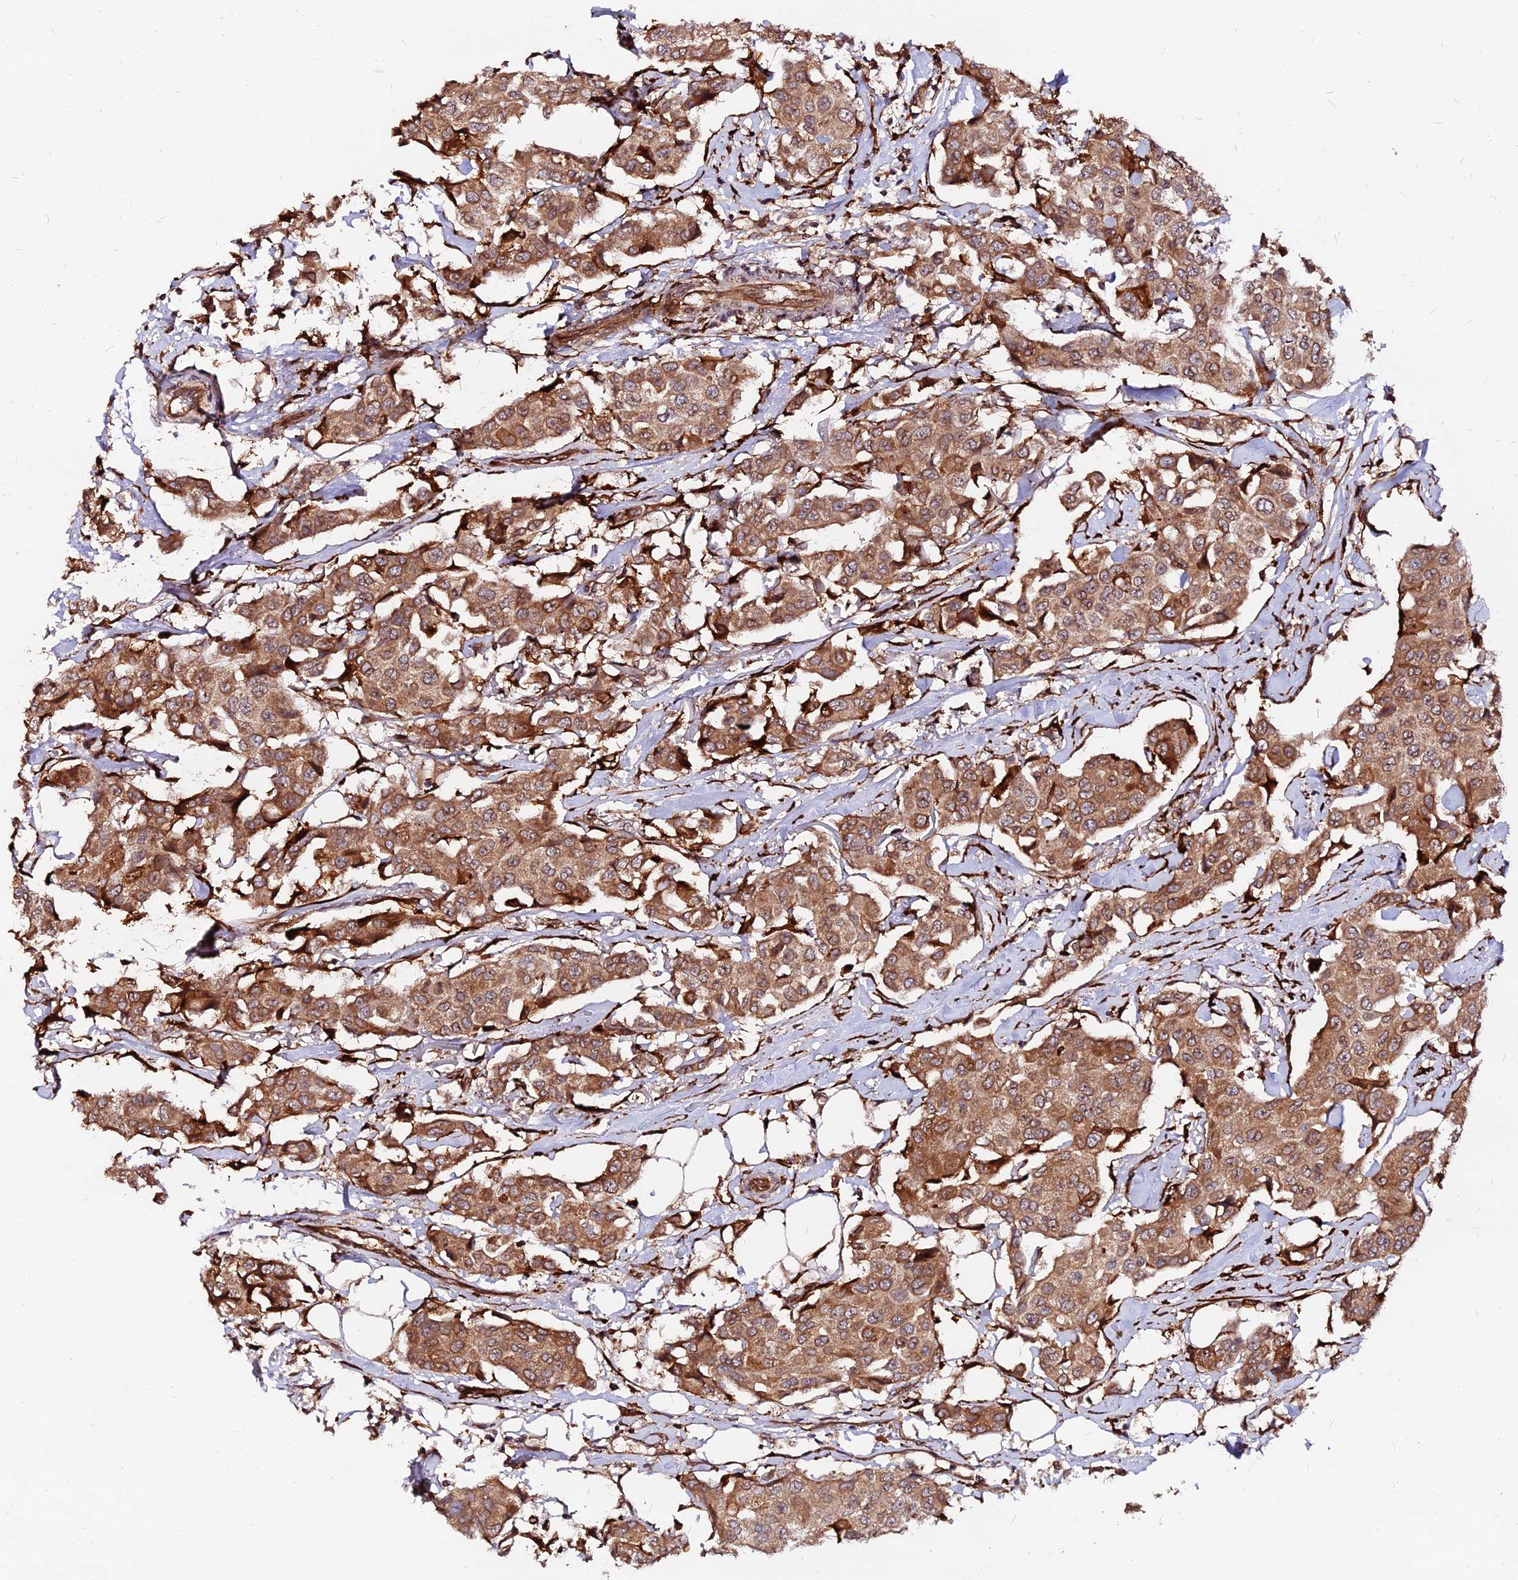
{"staining": {"intensity": "moderate", "quantity": ">75%", "location": "cytoplasmic/membranous"}, "tissue": "breast cancer", "cell_type": "Tumor cells", "image_type": "cancer", "snomed": [{"axis": "morphology", "description": "Duct carcinoma"}, {"axis": "topography", "description": "Breast"}], "caption": "Invasive ductal carcinoma (breast) stained with a brown dye displays moderate cytoplasmic/membranous positive expression in approximately >75% of tumor cells.", "gene": "PDE4D", "patient": {"sex": "female", "age": 80}}